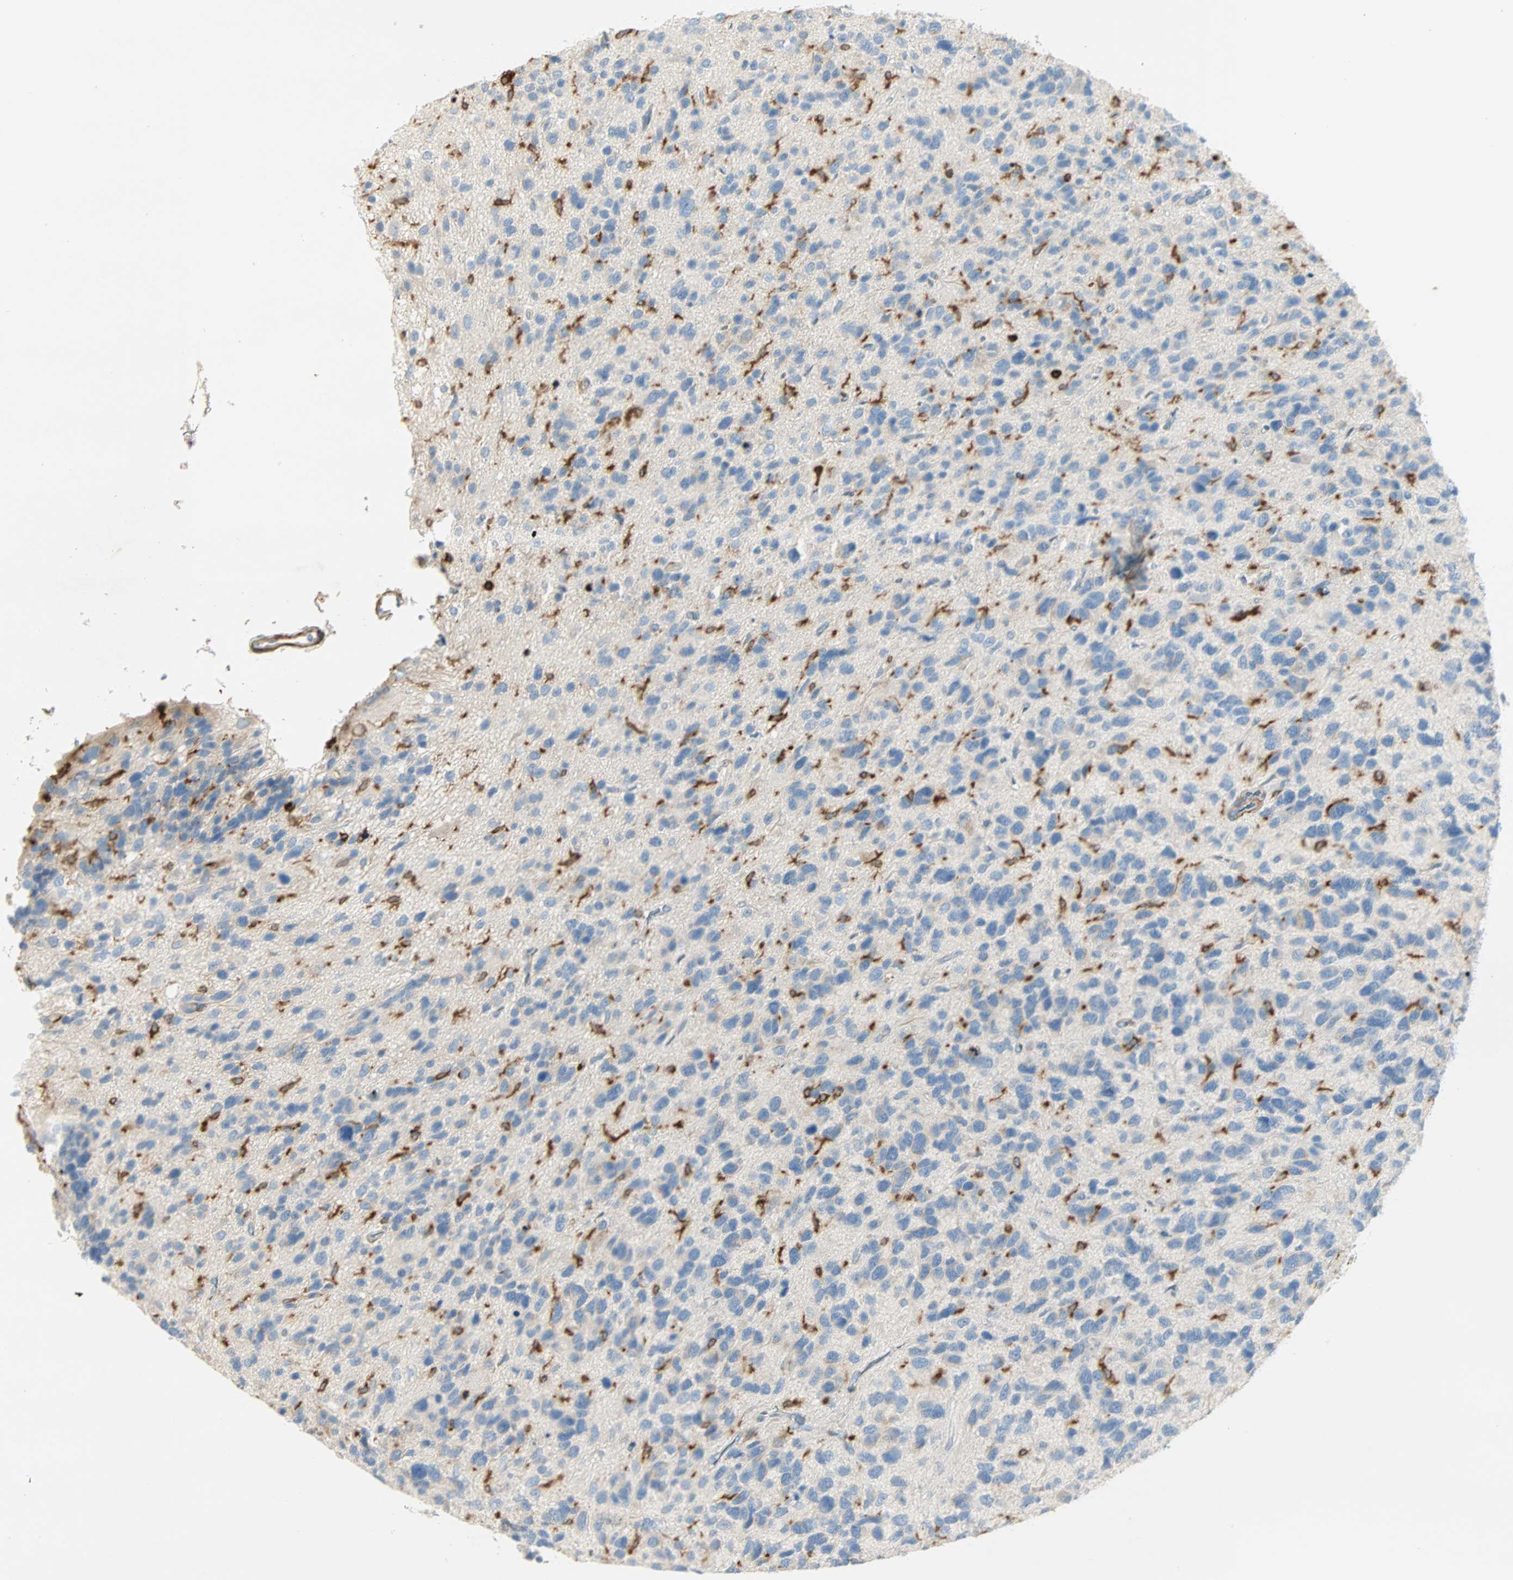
{"staining": {"intensity": "negative", "quantity": "none", "location": "none"}, "tissue": "glioma", "cell_type": "Tumor cells", "image_type": "cancer", "snomed": [{"axis": "morphology", "description": "Glioma, malignant, High grade"}, {"axis": "topography", "description": "Brain"}], "caption": "This image is of glioma stained with immunohistochemistry to label a protein in brown with the nuclei are counter-stained blue. There is no positivity in tumor cells.", "gene": "FMNL1", "patient": {"sex": "female", "age": 58}}